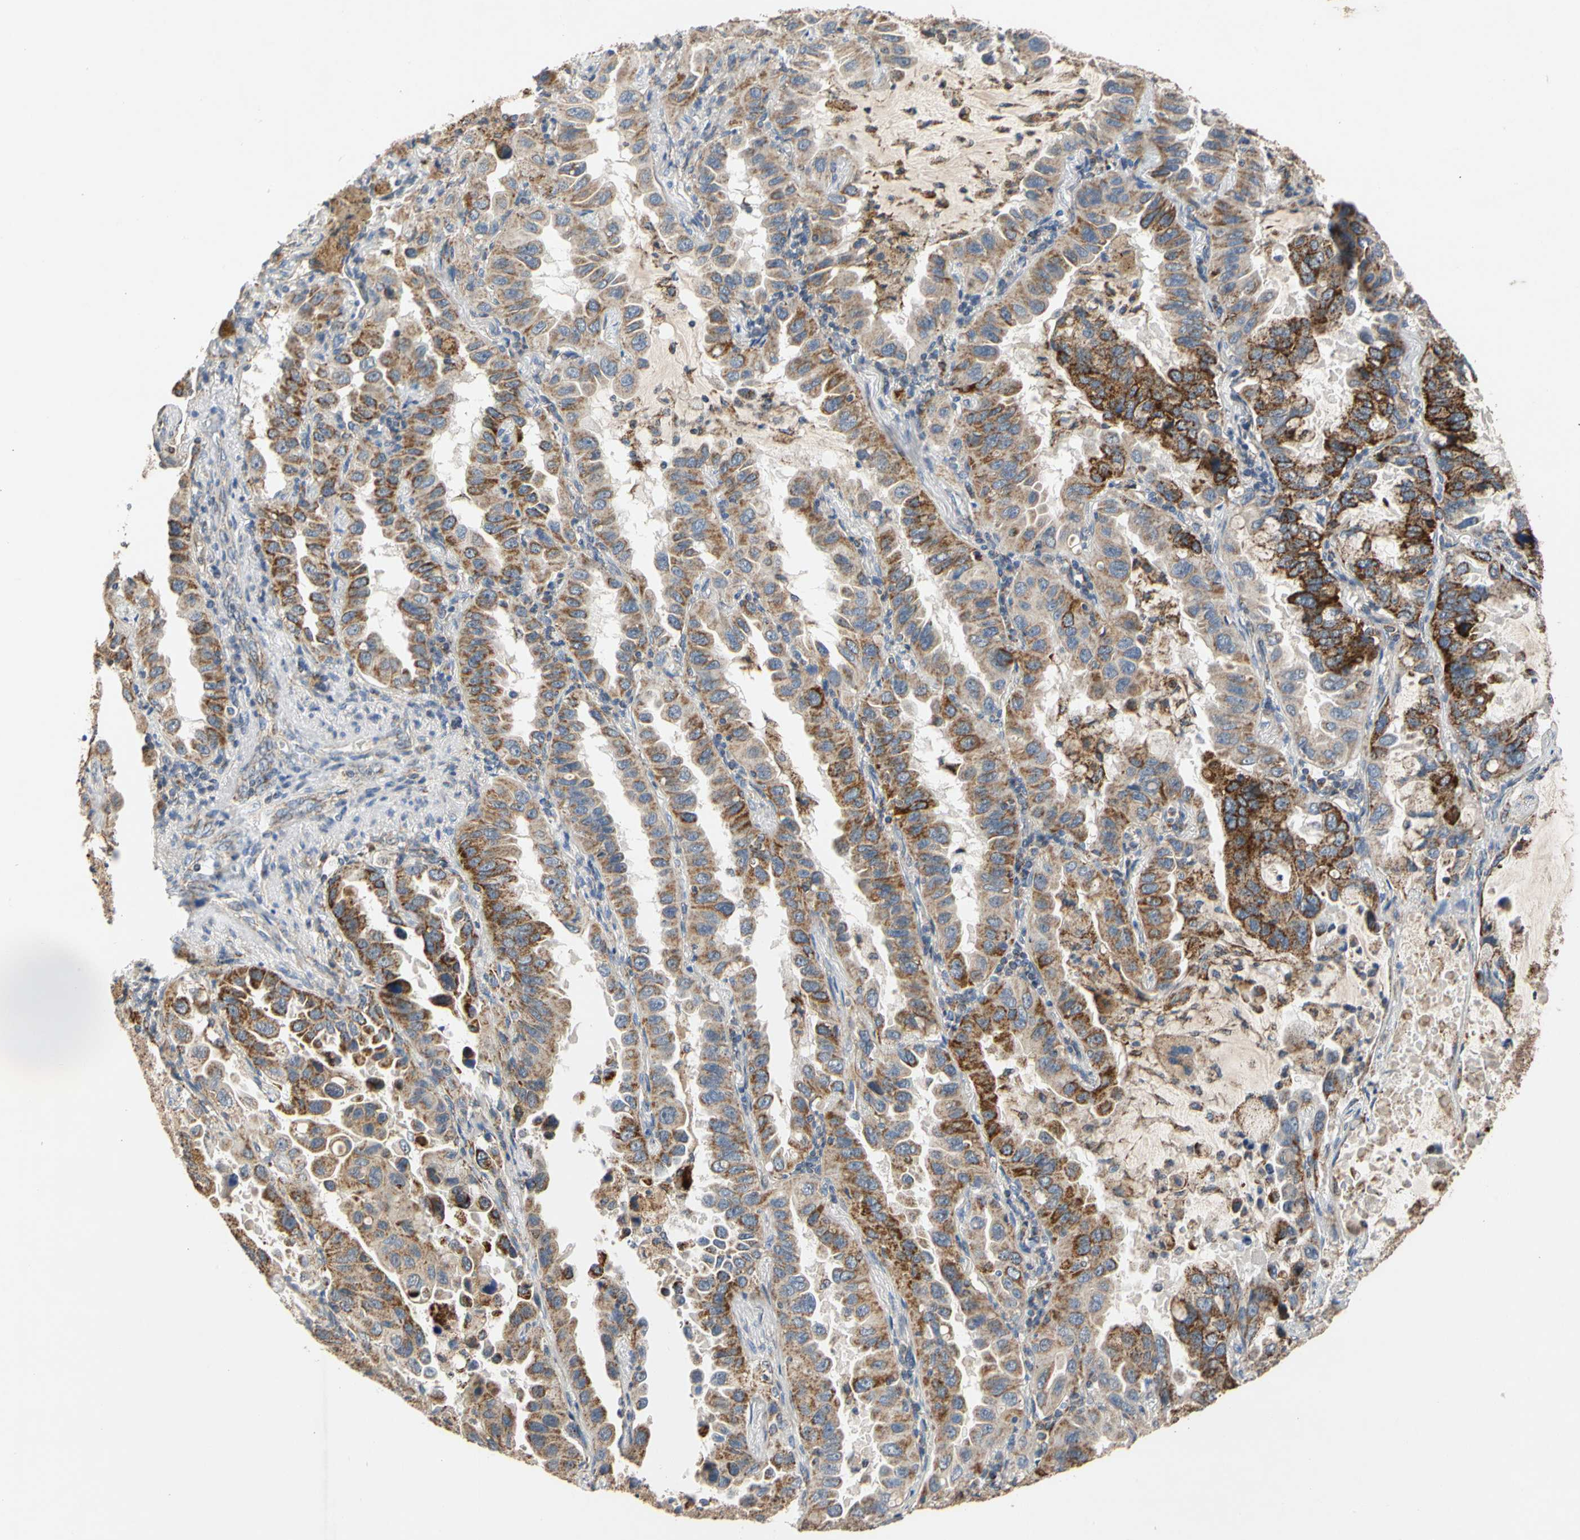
{"staining": {"intensity": "strong", "quantity": ">75%", "location": "cytoplasmic/membranous"}, "tissue": "lung cancer", "cell_type": "Tumor cells", "image_type": "cancer", "snomed": [{"axis": "morphology", "description": "Adenocarcinoma, NOS"}, {"axis": "topography", "description": "Lung"}], "caption": "A high amount of strong cytoplasmic/membranous staining is seen in approximately >75% of tumor cells in lung adenocarcinoma tissue.", "gene": "GPD2", "patient": {"sex": "male", "age": 64}}